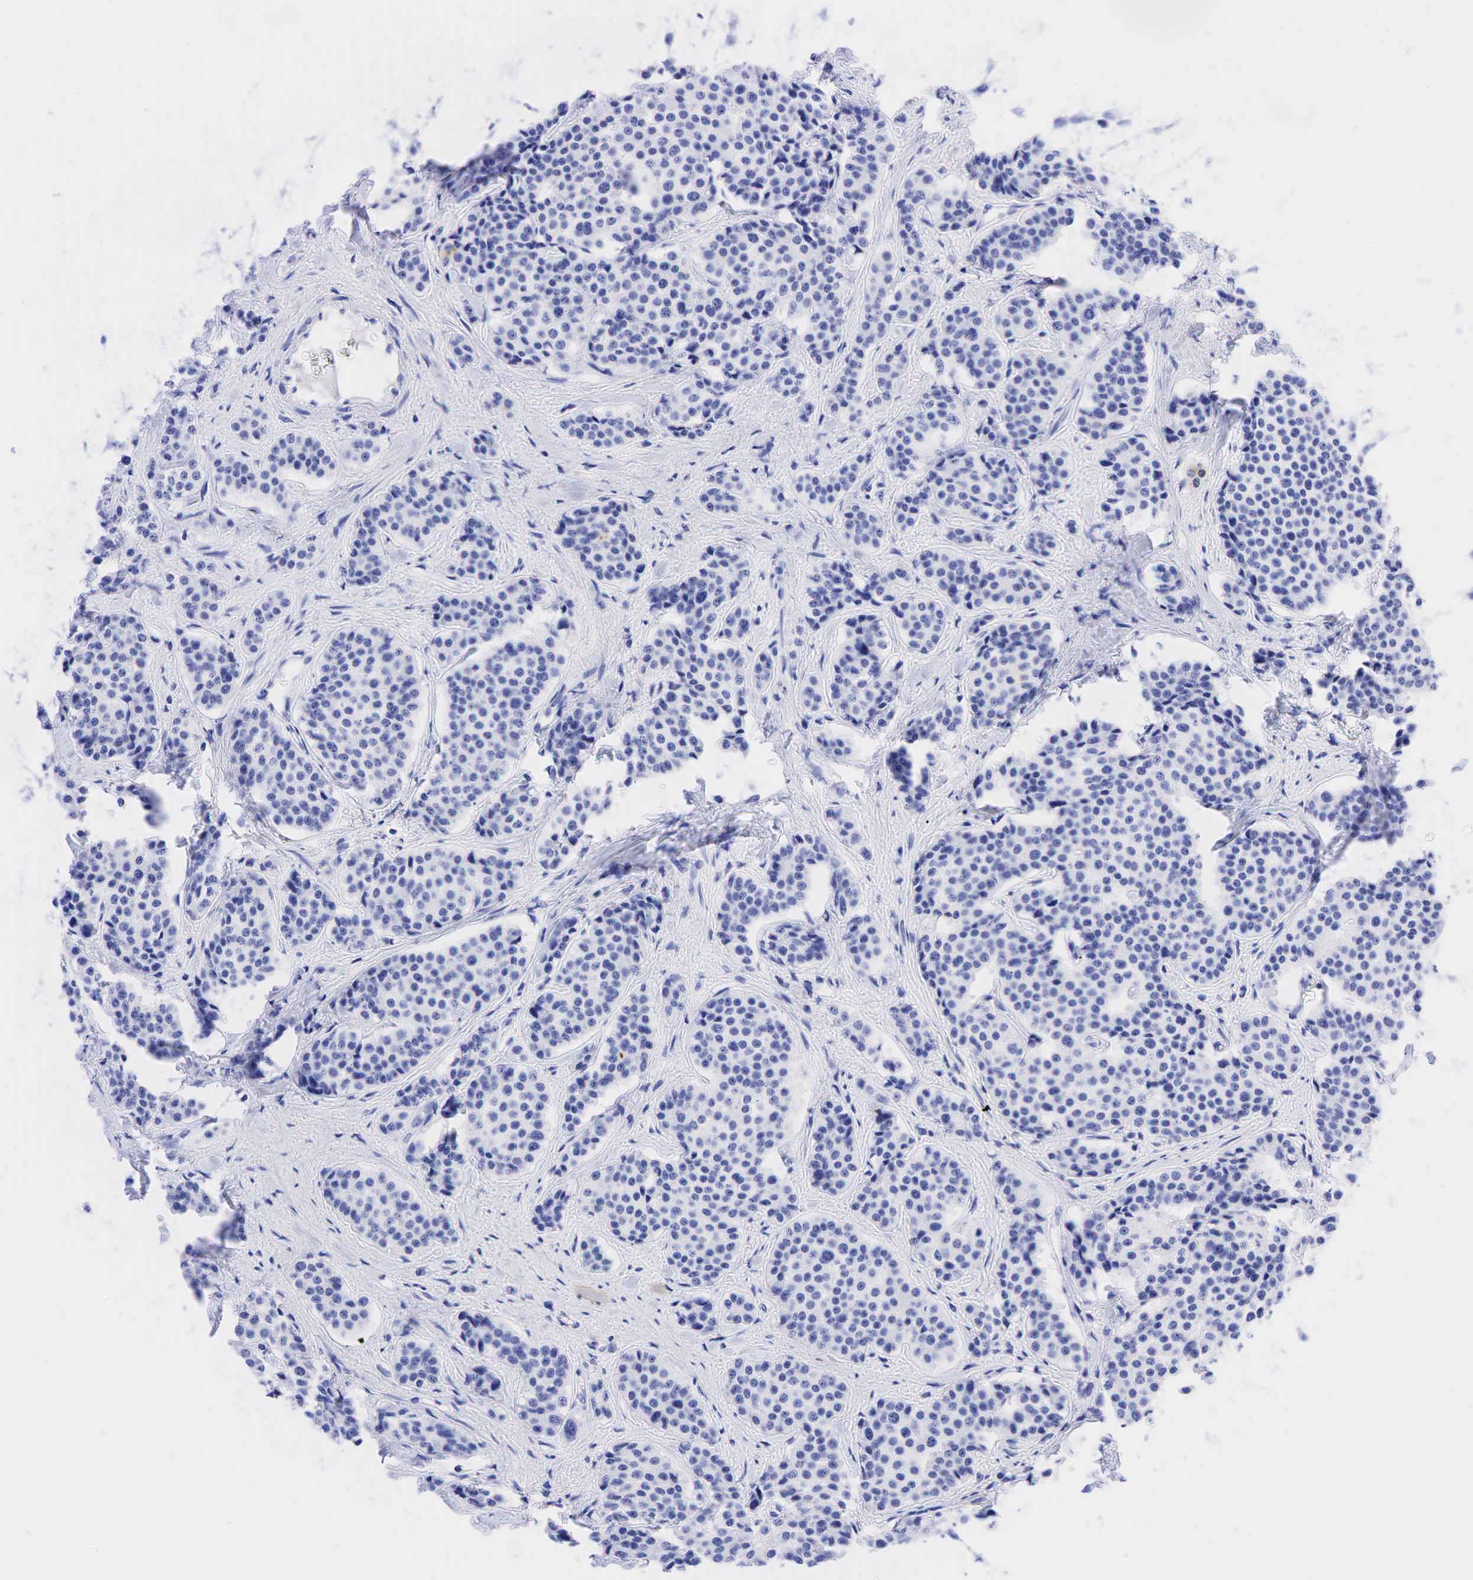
{"staining": {"intensity": "negative", "quantity": "none", "location": "none"}, "tissue": "carcinoid", "cell_type": "Tumor cells", "image_type": "cancer", "snomed": [{"axis": "morphology", "description": "Carcinoid, malignant, NOS"}, {"axis": "topography", "description": "Small intestine"}], "caption": "DAB (3,3'-diaminobenzidine) immunohistochemical staining of human carcinoid reveals no significant positivity in tumor cells. (Stains: DAB immunohistochemistry with hematoxylin counter stain, Microscopy: brightfield microscopy at high magnification).", "gene": "CEACAM5", "patient": {"sex": "male", "age": 60}}